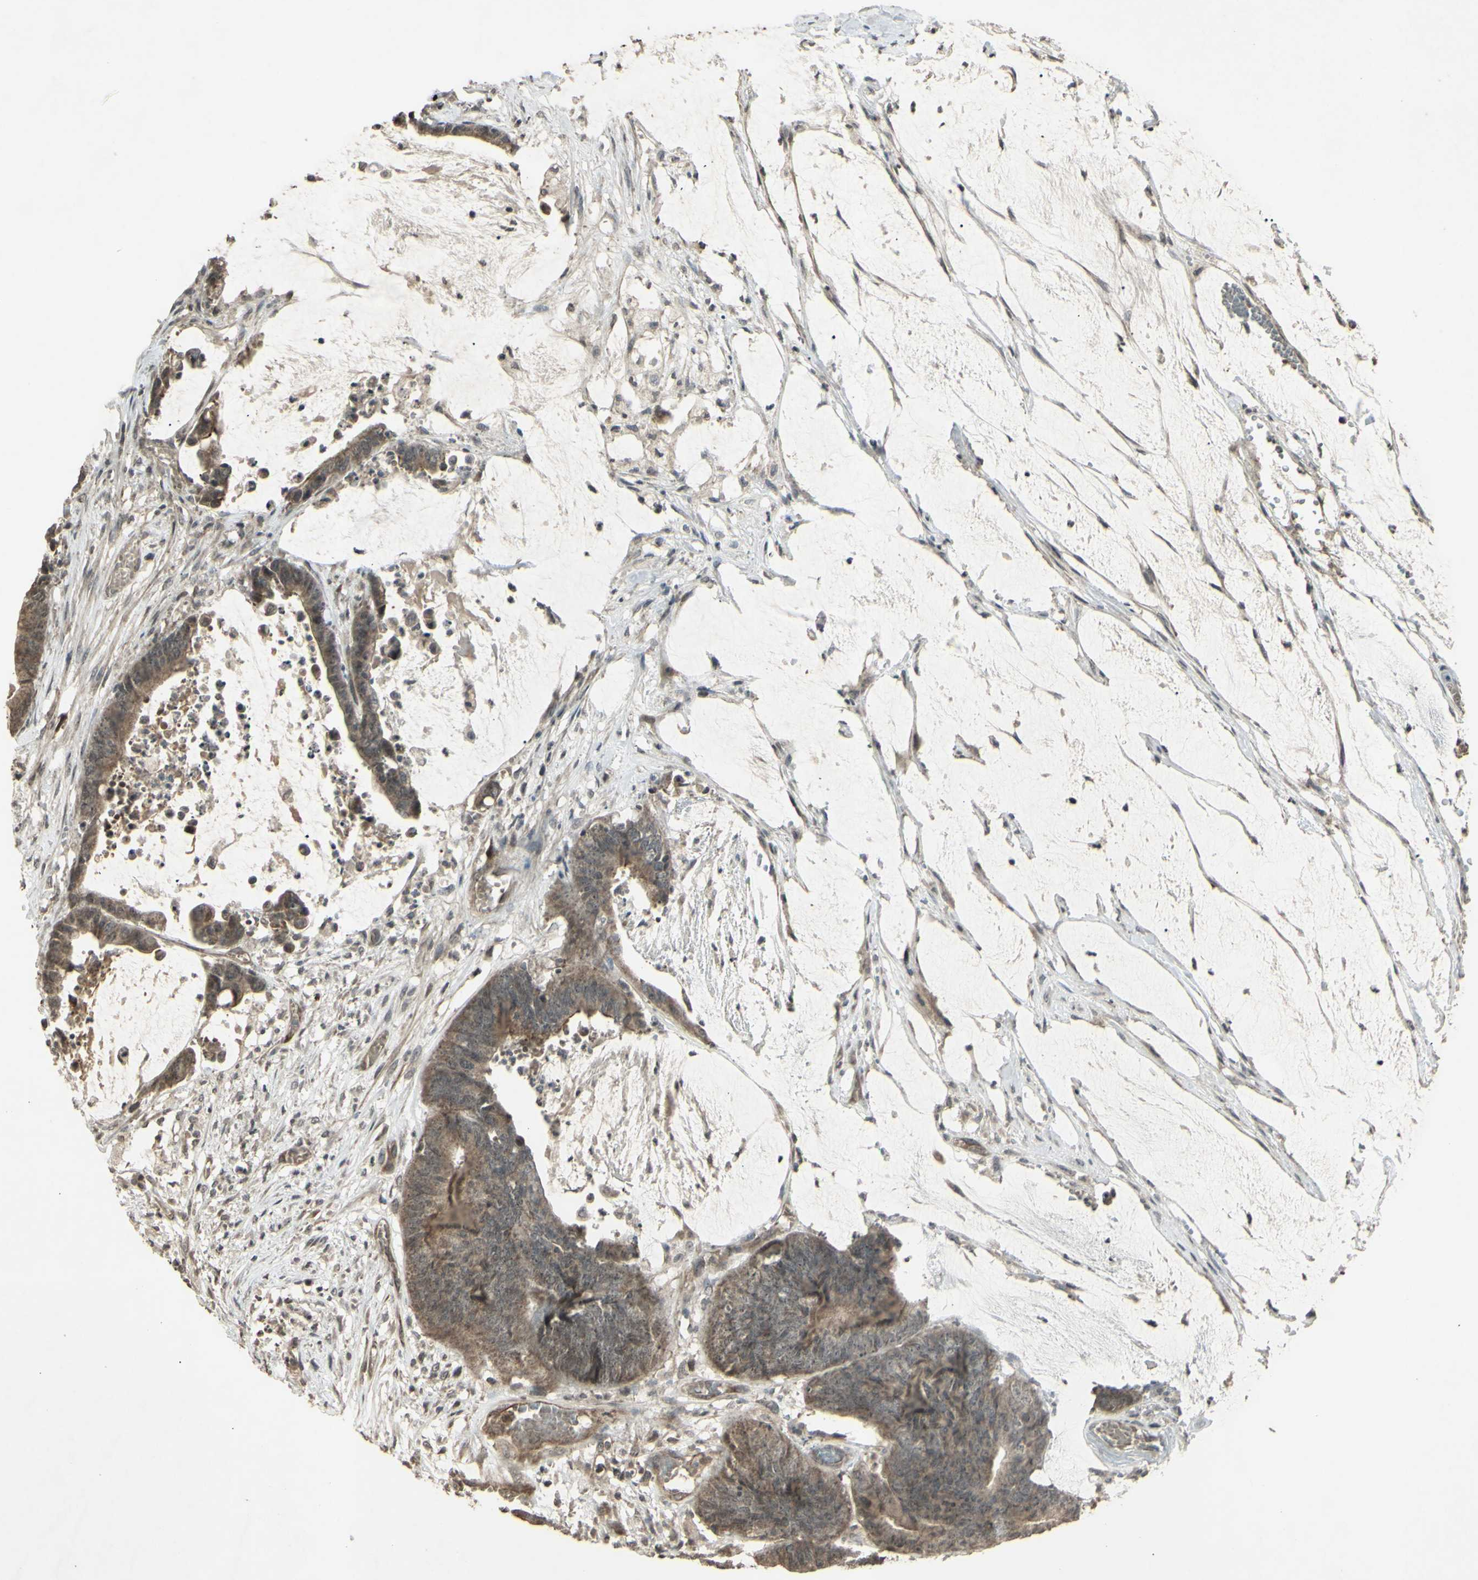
{"staining": {"intensity": "weak", "quantity": ">75%", "location": "cytoplasmic/membranous"}, "tissue": "colorectal cancer", "cell_type": "Tumor cells", "image_type": "cancer", "snomed": [{"axis": "morphology", "description": "Adenocarcinoma, NOS"}, {"axis": "topography", "description": "Rectum"}], "caption": "Immunohistochemistry (IHC) of colorectal adenocarcinoma reveals low levels of weak cytoplasmic/membranous positivity in approximately >75% of tumor cells.", "gene": "BLNK", "patient": {"sex": "female", "age": 66}}